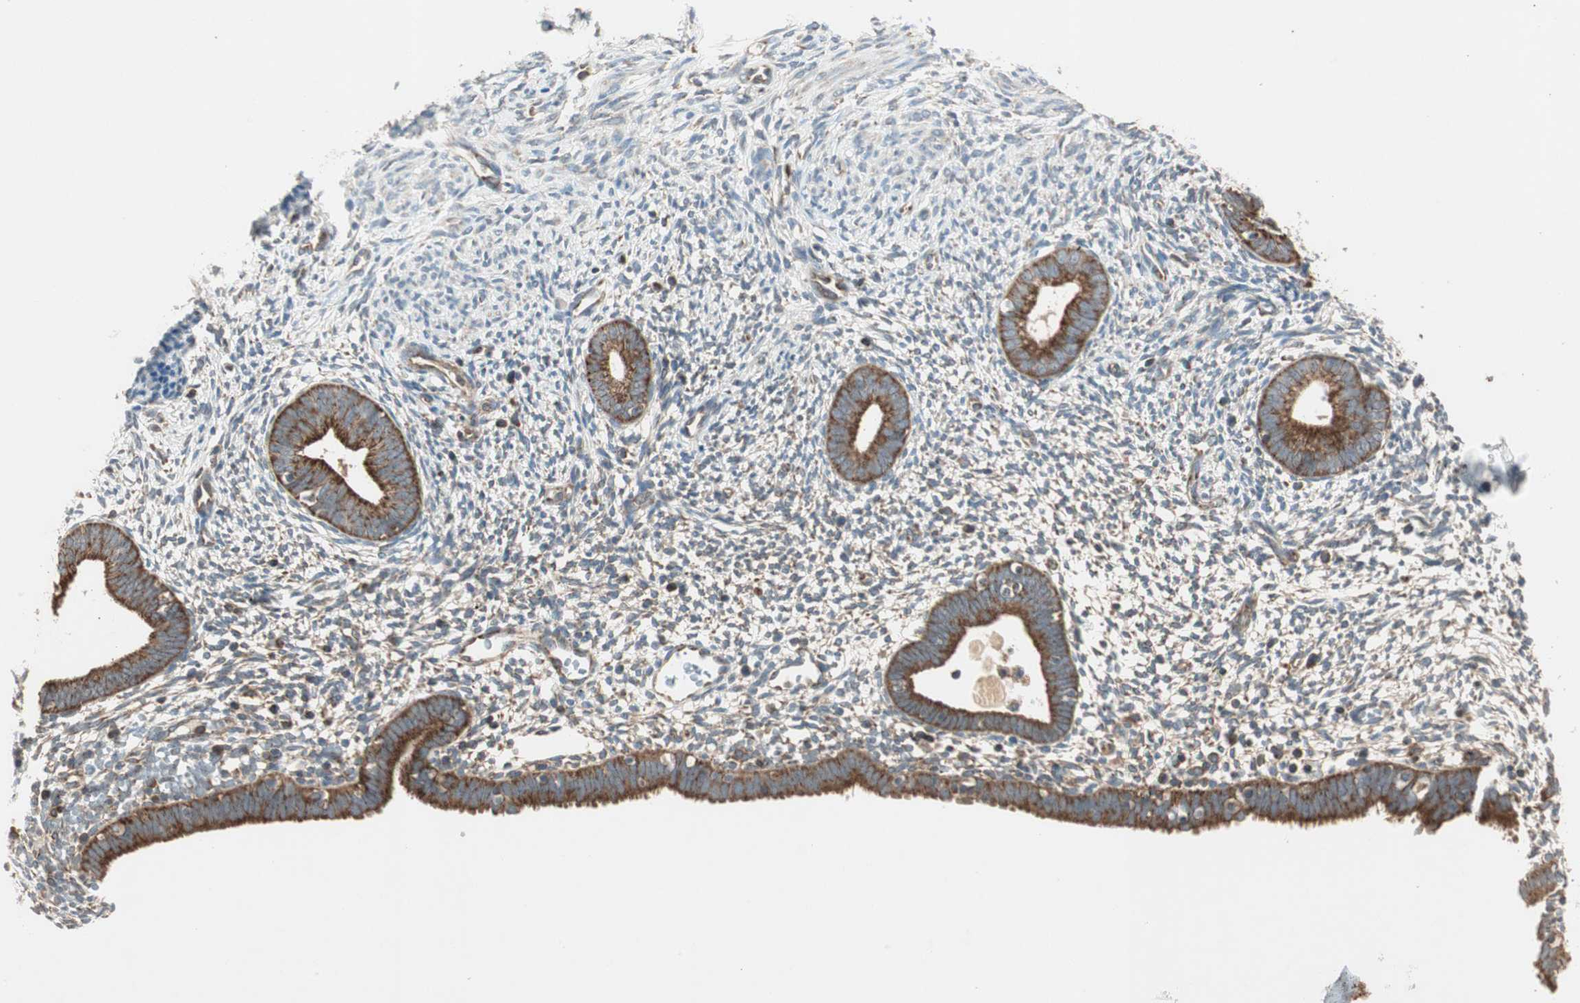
{"staining": {"intensity": "weak", "quantity": ">75%", "location": "cytoplasmic/membranous"}, "tissue": "endometrium", "cell_type": "Cells in endometrial stroma", "image_type": "normal", "snomed": [{"axis": "morphology", "description": "Normal tissue, NOS"}, {"axis": "morphology", "description": "Atrophy, NOS"}, {"axis": "topography", "description": "Uterus"}, {"axis": "topography", "description": "Endometrium"}], "caption": "Immunohistochemical staining of benign human endometrium reveals low levels of weak cytoplasmic/membranous staining in about >75% of cells in endometrial stroma.", "gene": "CHADL", "patient": {"sex": "female", "age": 68}}